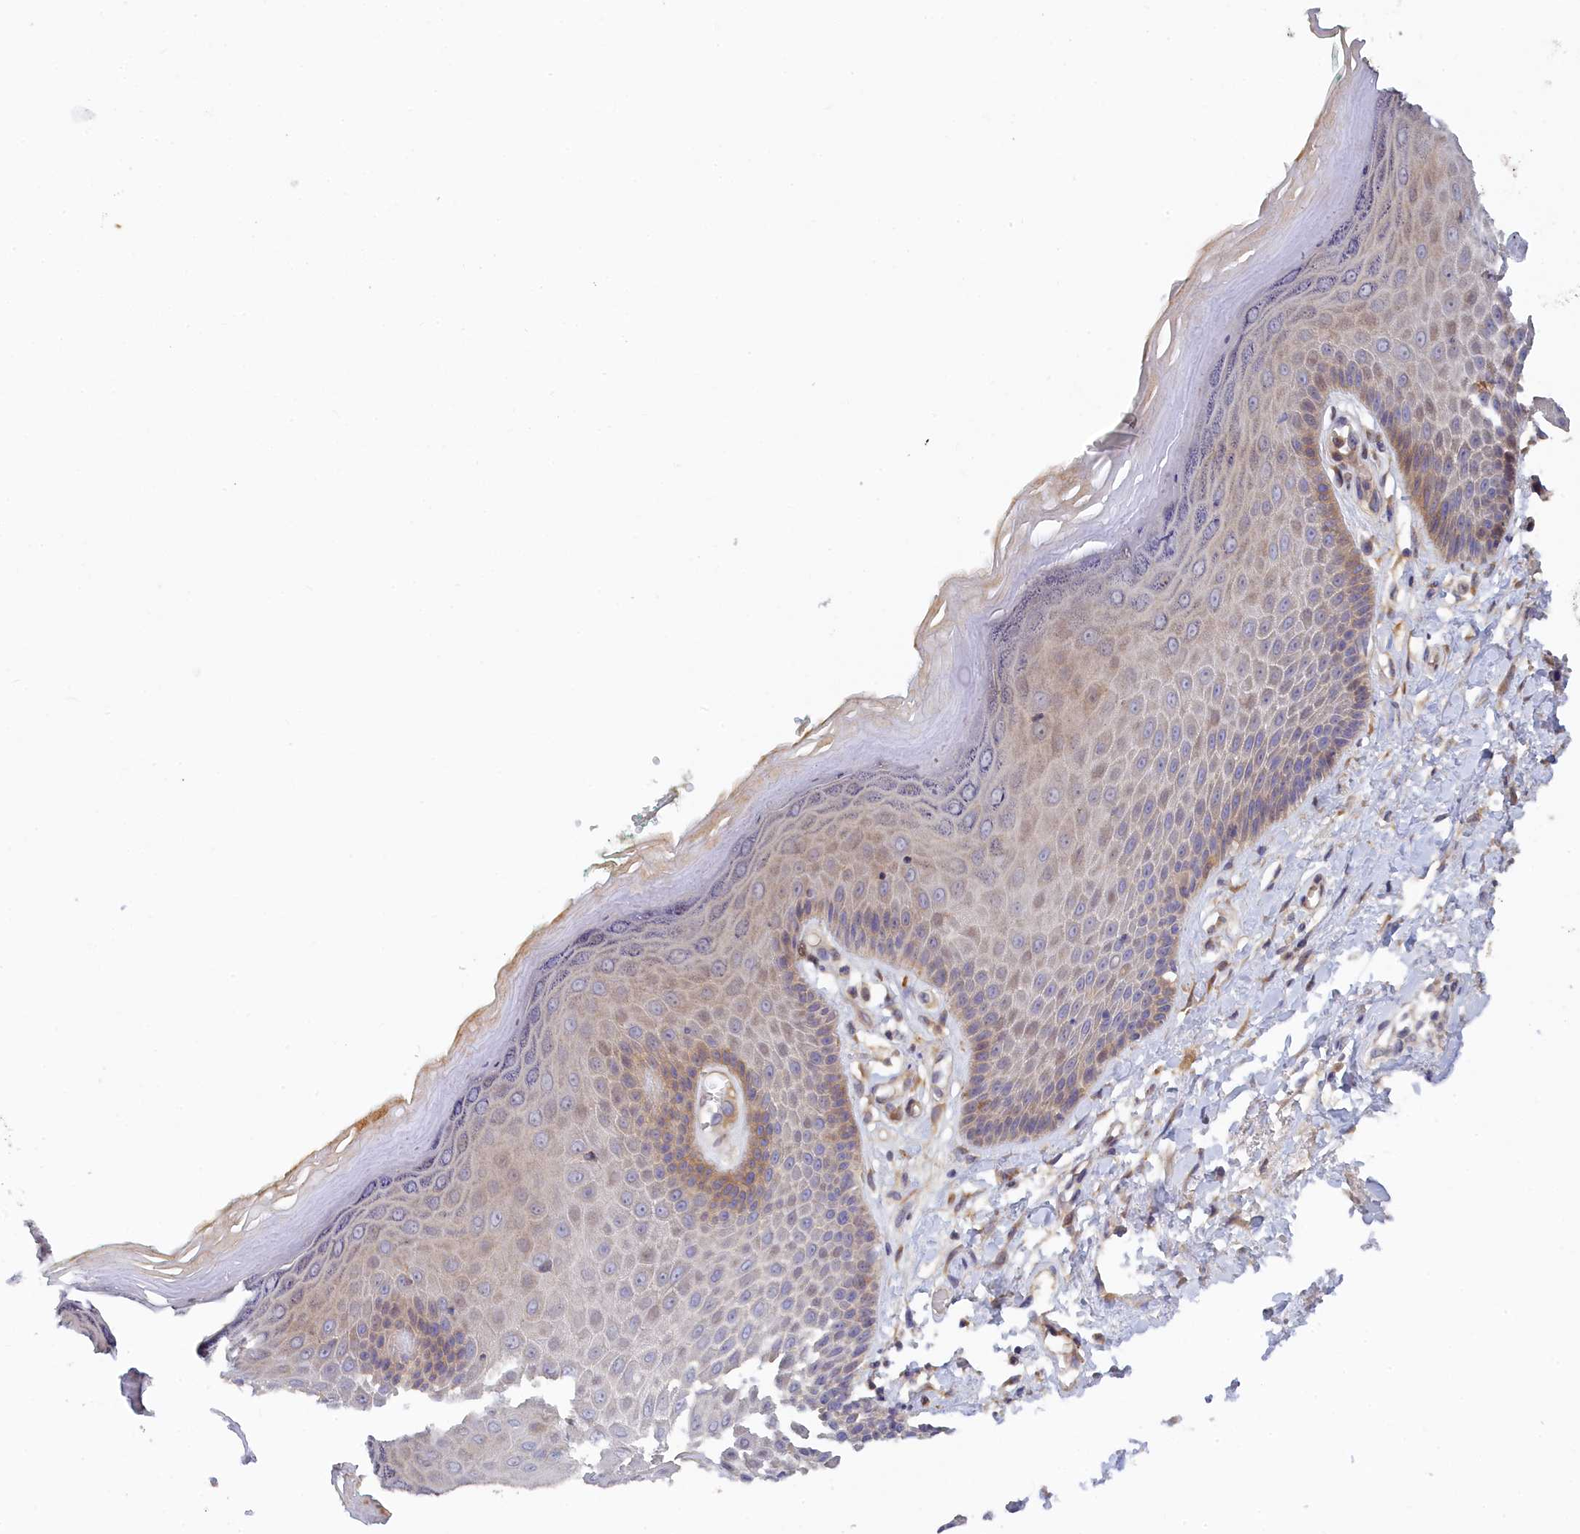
{"staining": {"intensity": "weak", "quantity": "25%-75%", "location": "cytoplasmic/membranous"}, "tissue": "skin", "cell_type": "Epidermal cells", "image_type": "normal", "snomed": [{"axis": "morphology", "description": "Normal tissue, NOS"}, {"axis": "topography", "description": "Anal"}], "caption": "An image of human skin stained for a protein exhibits weak cytoplasmic/membranous brown staining in epidermal cells.", "gene": "SPATA5L1", "patient": {"sex": "male", "age": 78}}